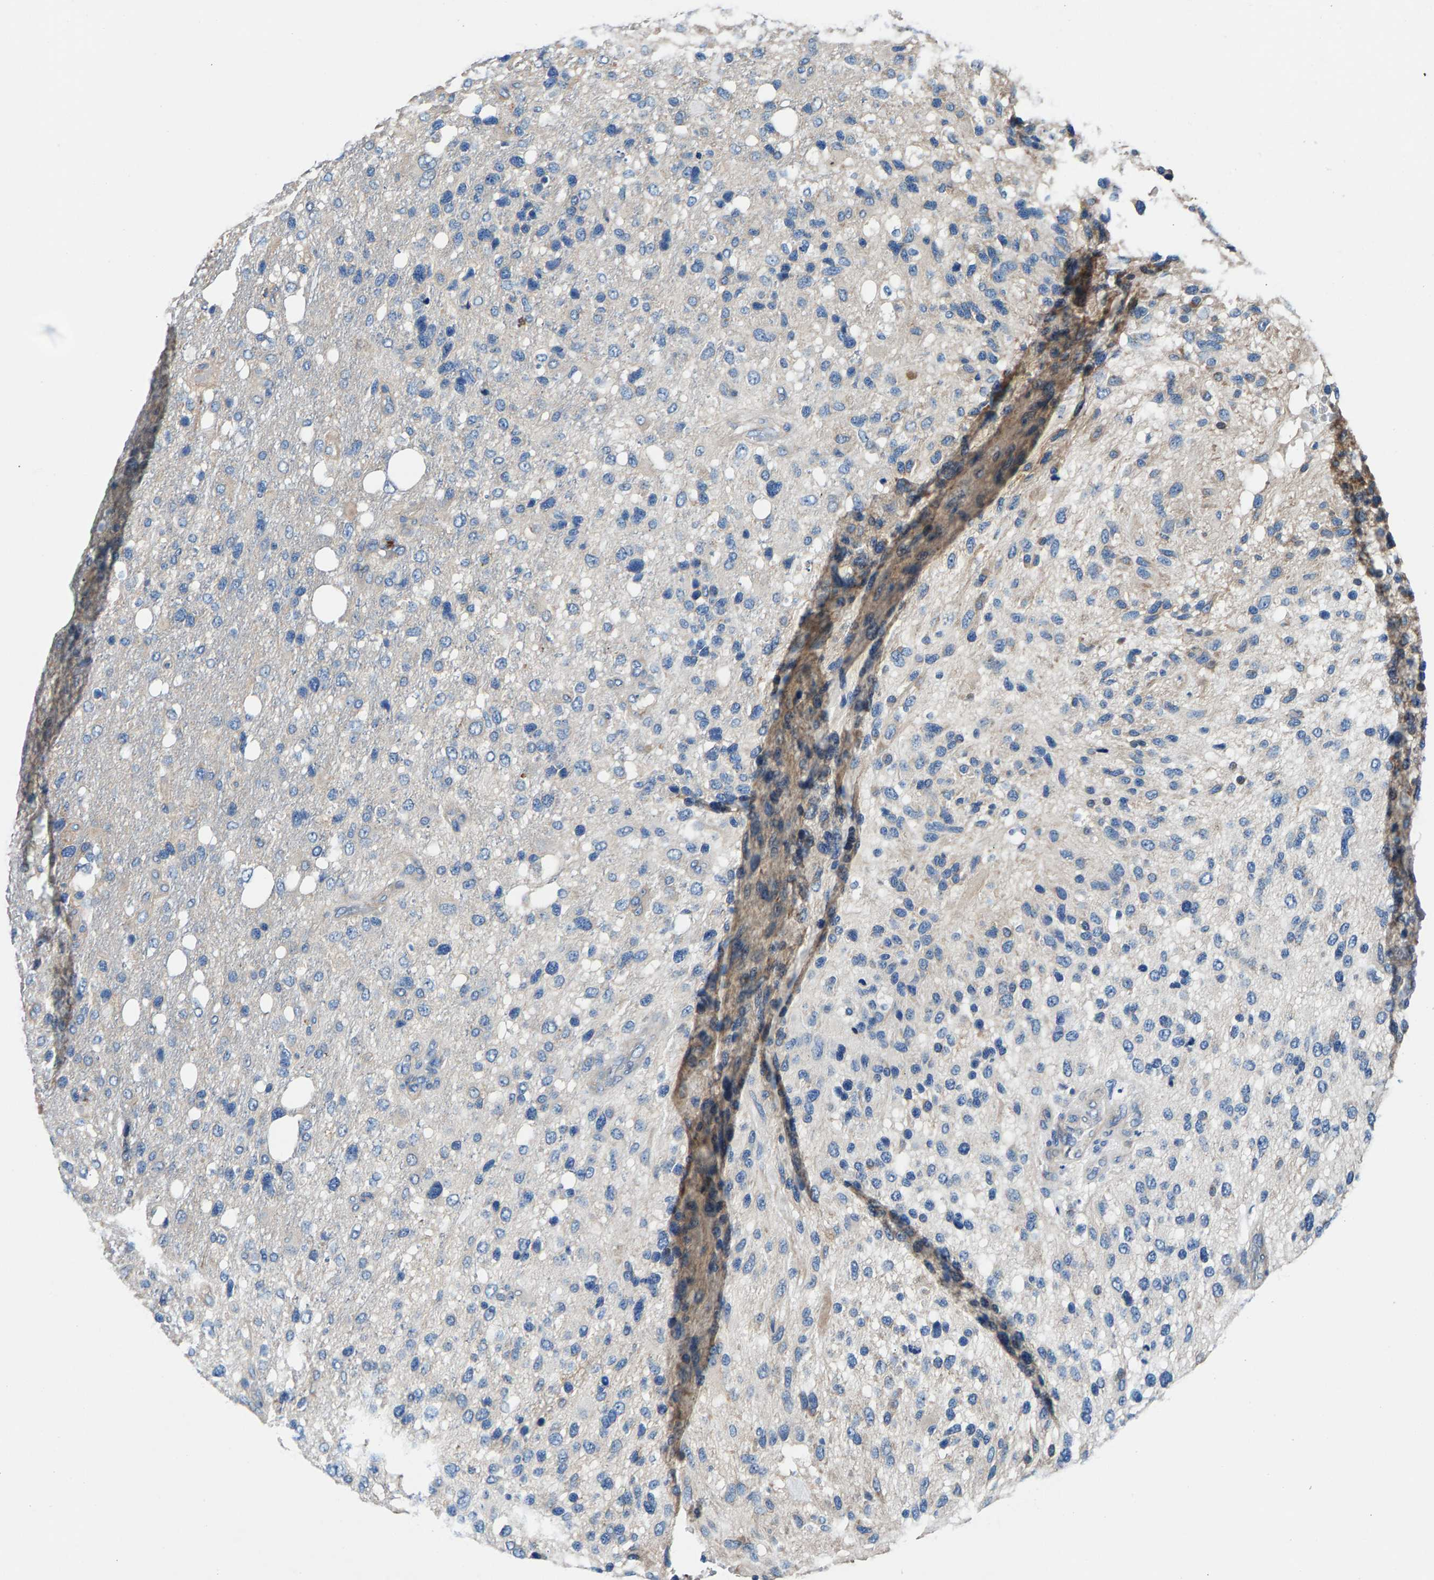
{"staining": {"intensity": "negative", "quantity": "none", "location": "none"}, "tissue": "glioma", "cell_type": "Tumor cells", "image_type": "cancer", "snomed": [{"axis": "morphology", "description": "Glioma, malignant, High grade"}, {"axis": "topography", "description": "Brain"}], "caption": "Photomicrograph shows no protein positivity in tumor cells of malignant glioma (high-grade) tissue.", "gene": "CDRT4", "patient": {"sex": "female", "age": 58}}